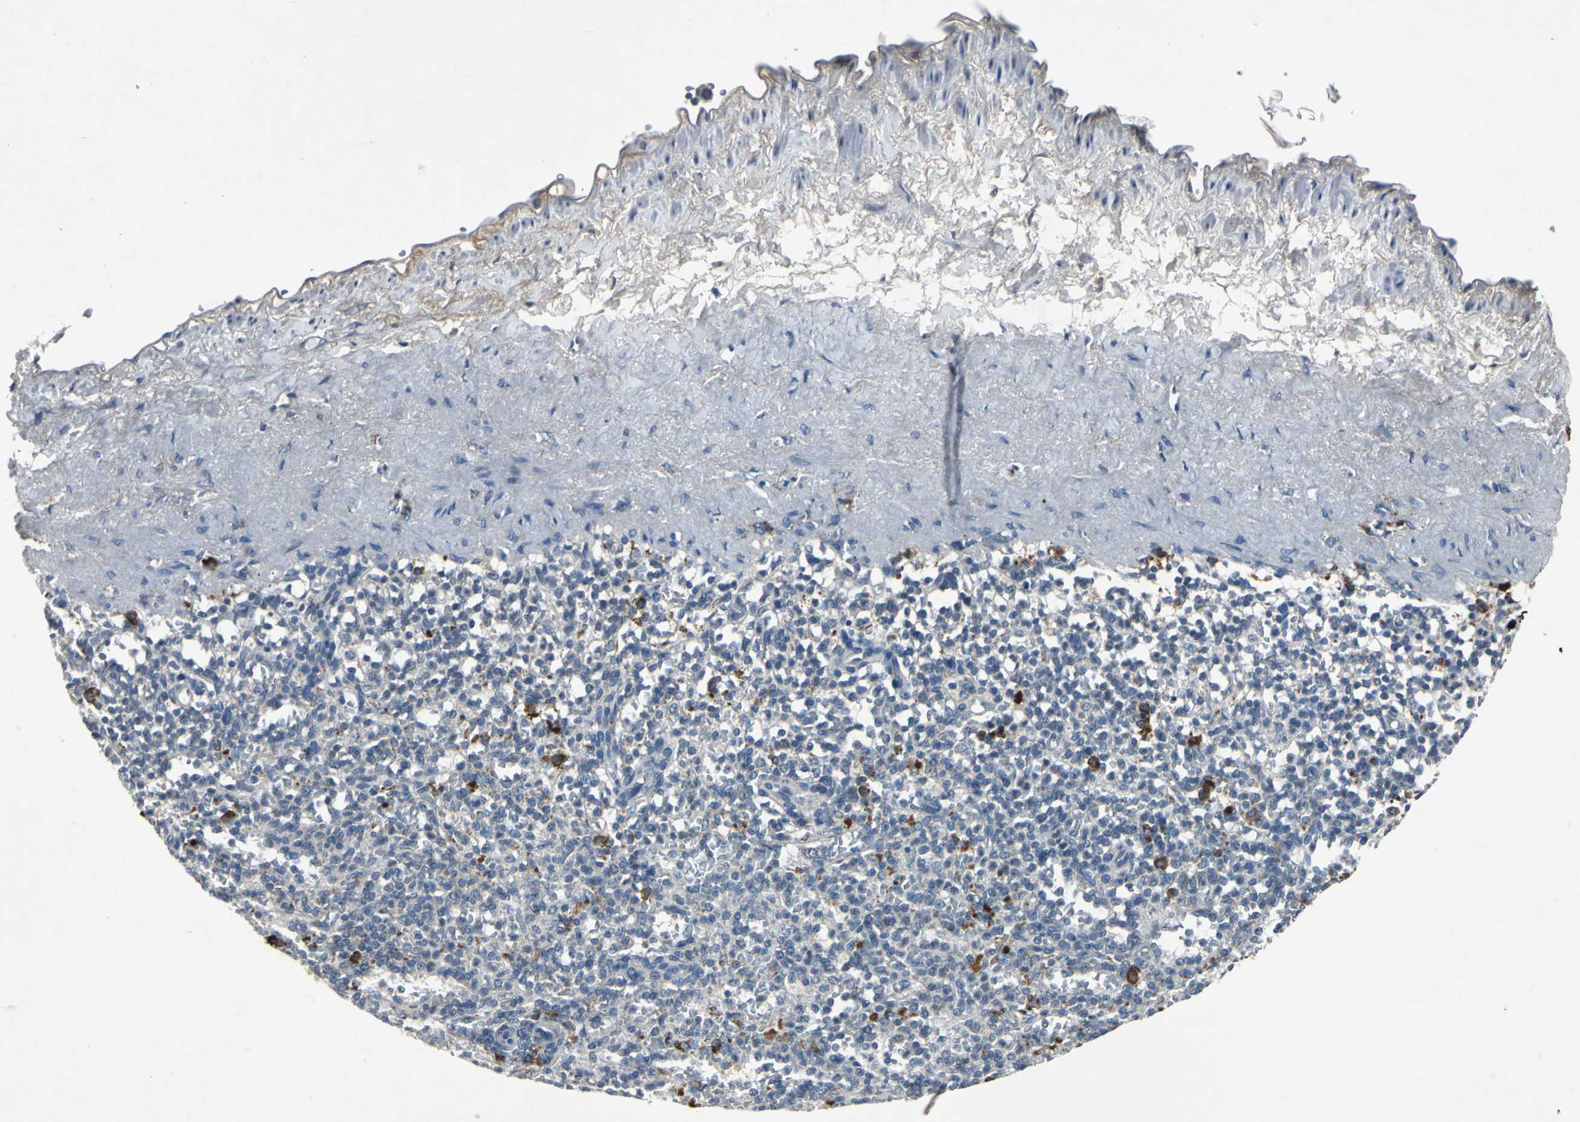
{"staining": {"intensity": "moderate", "quantity": "<25%", "location": "cytoplasmic/membranous"}, "tissue": "spleen", "cell_type": "Cells in red pulp", "image_type": "normal", "snomed": [{"axis": "morphology", "description": "Normal tissue, NOS"}, {"axis": "topography", "description": "Spleen"}], "caption": "Moderate cytoplasmic/membranous expression for a protein is seen in approximately <25% of cells in red pulp of unremarkable spleen using immunohistochemistry (IHC).", "gene": "SLC2A13", "patient": {"sex": "female", "age": 74}}